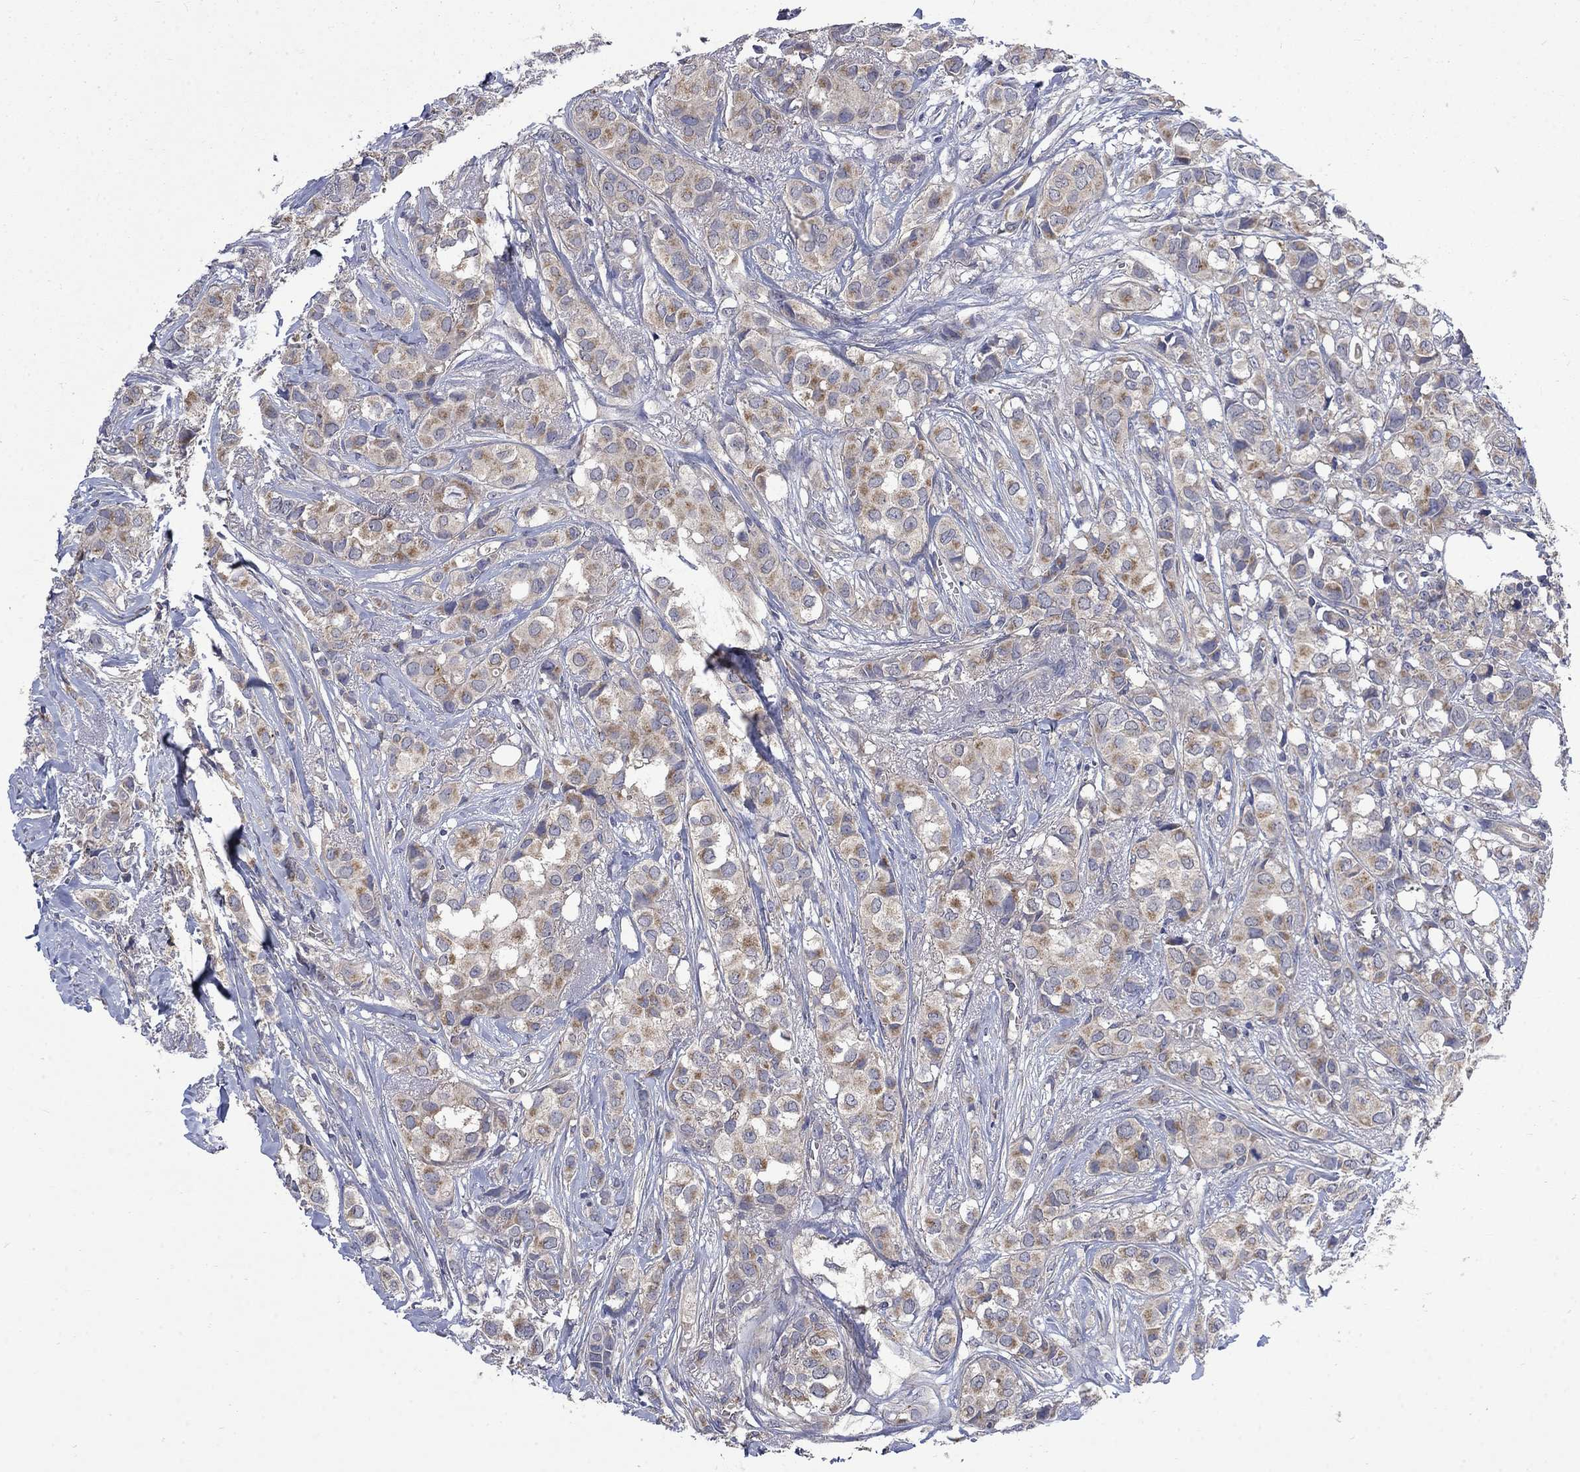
{"staining": {"intensity": "moderate", "quantity": "<25%", "location": "cytoplasmic/membranous"}, "tissue": "breast cancer", "cell_type": "Tumor cells", "image_type": "cancer", "snomed": [{"axis": "morphology", "description": "Duct carcinoma"}, {"axis": "topography", "description": "Breast"}], "caption": "This histopathology image shows breast invasive ductal carcinoma stained with immunohistochemistry (IHC) to label a protein in brown. The cytoplasmic/membranous of tumor cells show moderate positivity for the protein. Nuclei are counter-stained blue.", "gene": "HSPA12A", "patient": {"sex": "female", "age": 85}}